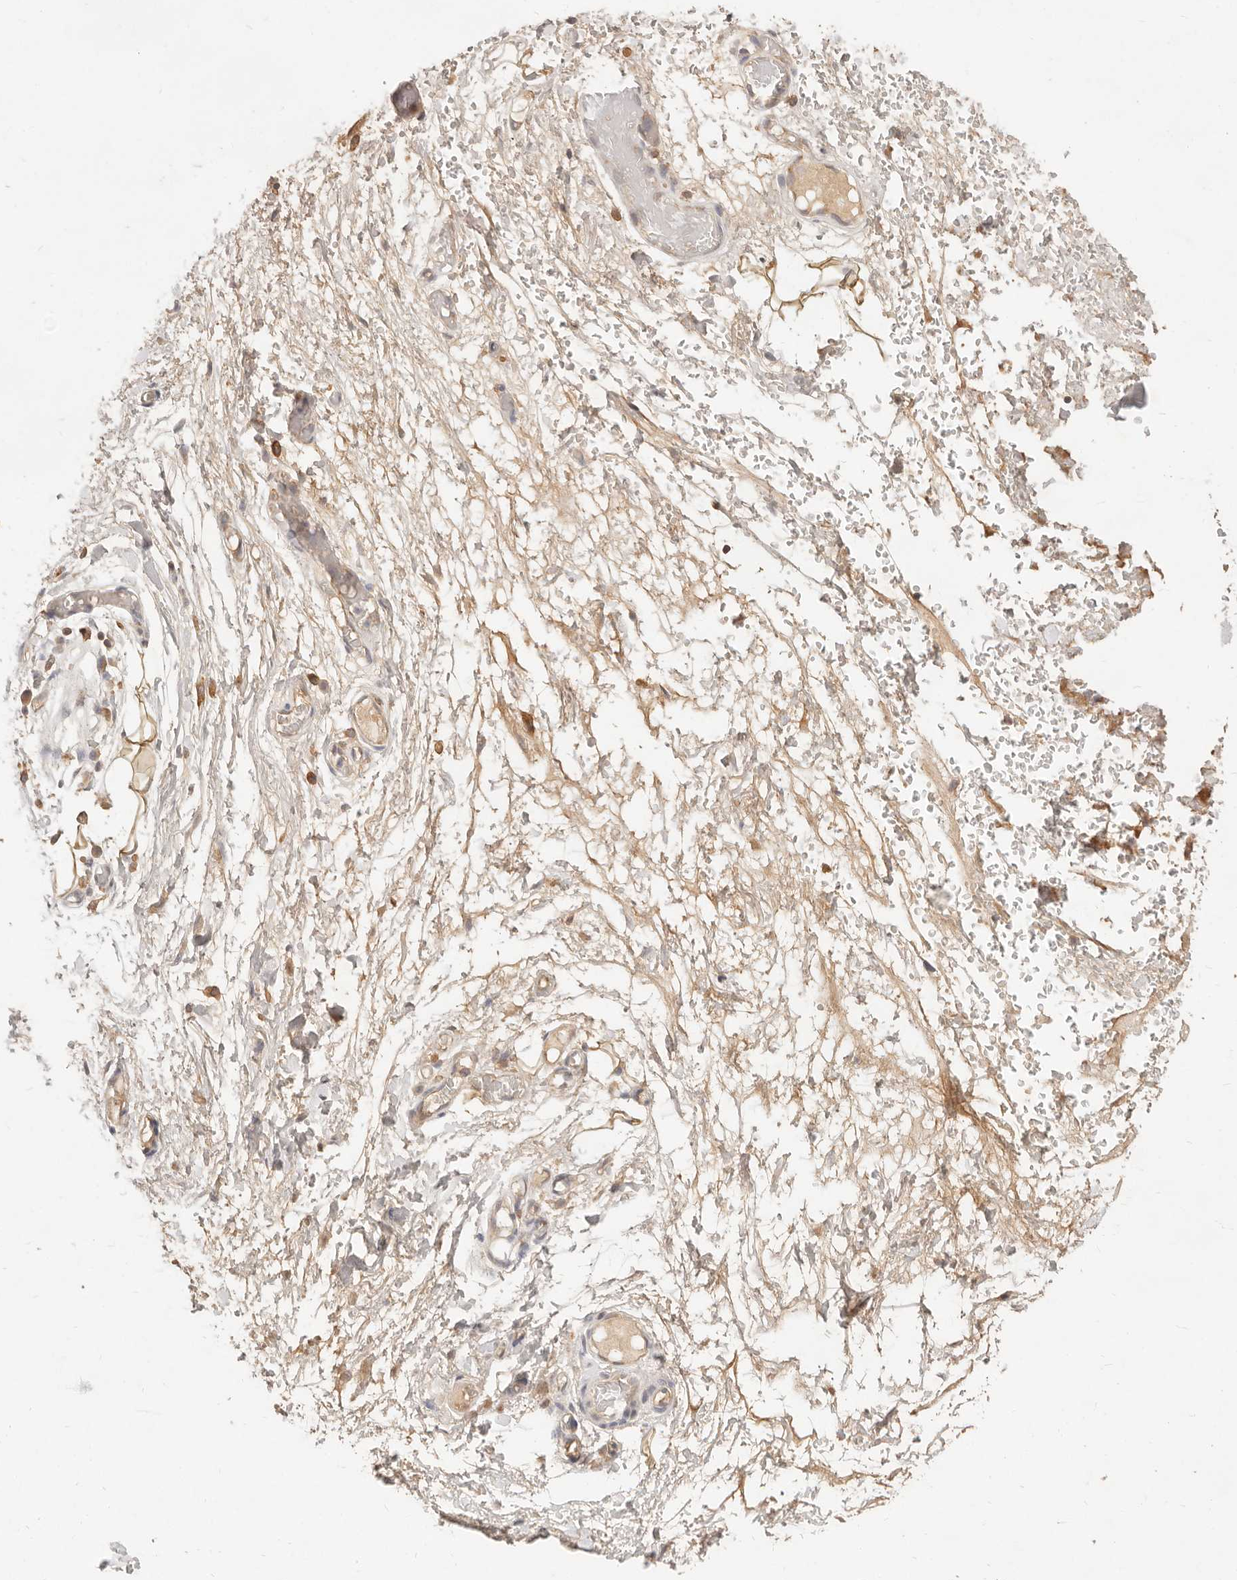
{"staining": {"intensity": "moderate", "quantity": ">75%", "location": "cytoplasmic/membranous"}, "tissue": "adipose tissue", "cell_type": "Adipocytes", "image_type": "normal", "snomed": [{"axis": "morphology", "description": "Normal tissue, NOS"}, {"axis": "morphology", "description": "Adenocarcinoma, NOS"}, {"axis": "topography", "description": "Esophagus"}], "caption": "Adipose tissue stained with a brown dye shows moderate cytoplasmic/membranous positive expression in approximately >75% of adipocytes.", "gene": "NECAP2", "patient": {"sex": "male", "age": 62}}